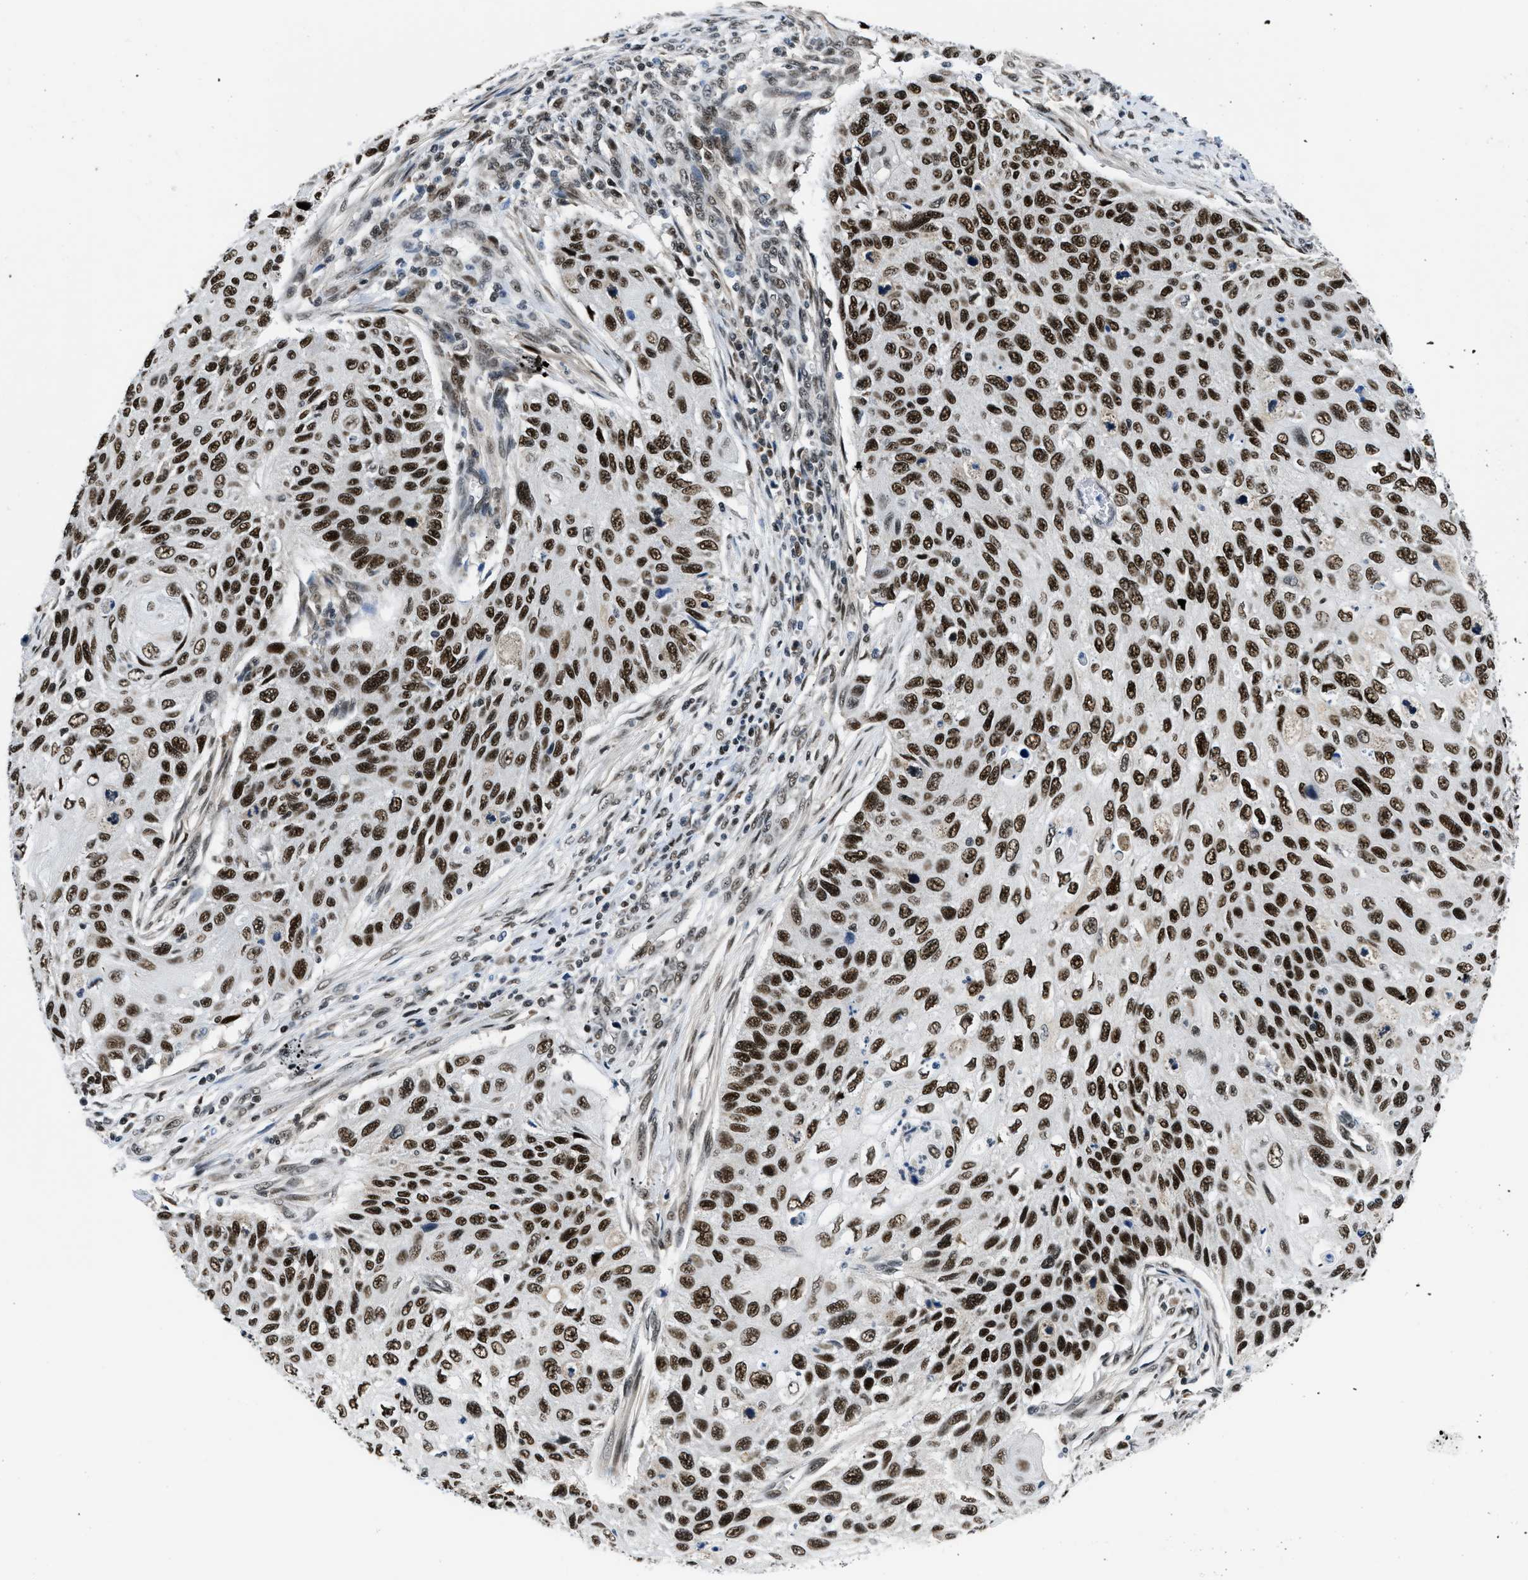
{"staining": {"intensity": "strong", "quantity": ">75%", "location": "nuclear"}, "tissue": "cervical cancer", "cell_type": "Tumor cells", "image_type": "cancer", "snomed": [{"axis": "morphology", "description": "Squamous cell carcinoma, NOS"}, {"axis": "topography", "description": "Cervix"}], "caption": "The image demonstrates immunohistochemical staining of cervical cancer (squamous cell carcinoma). There is strong nuclear staining is seen in approximately >75% of tumor cells.", "gene": "KDM3B", "patient": {"sex": "female", "age": 70}}